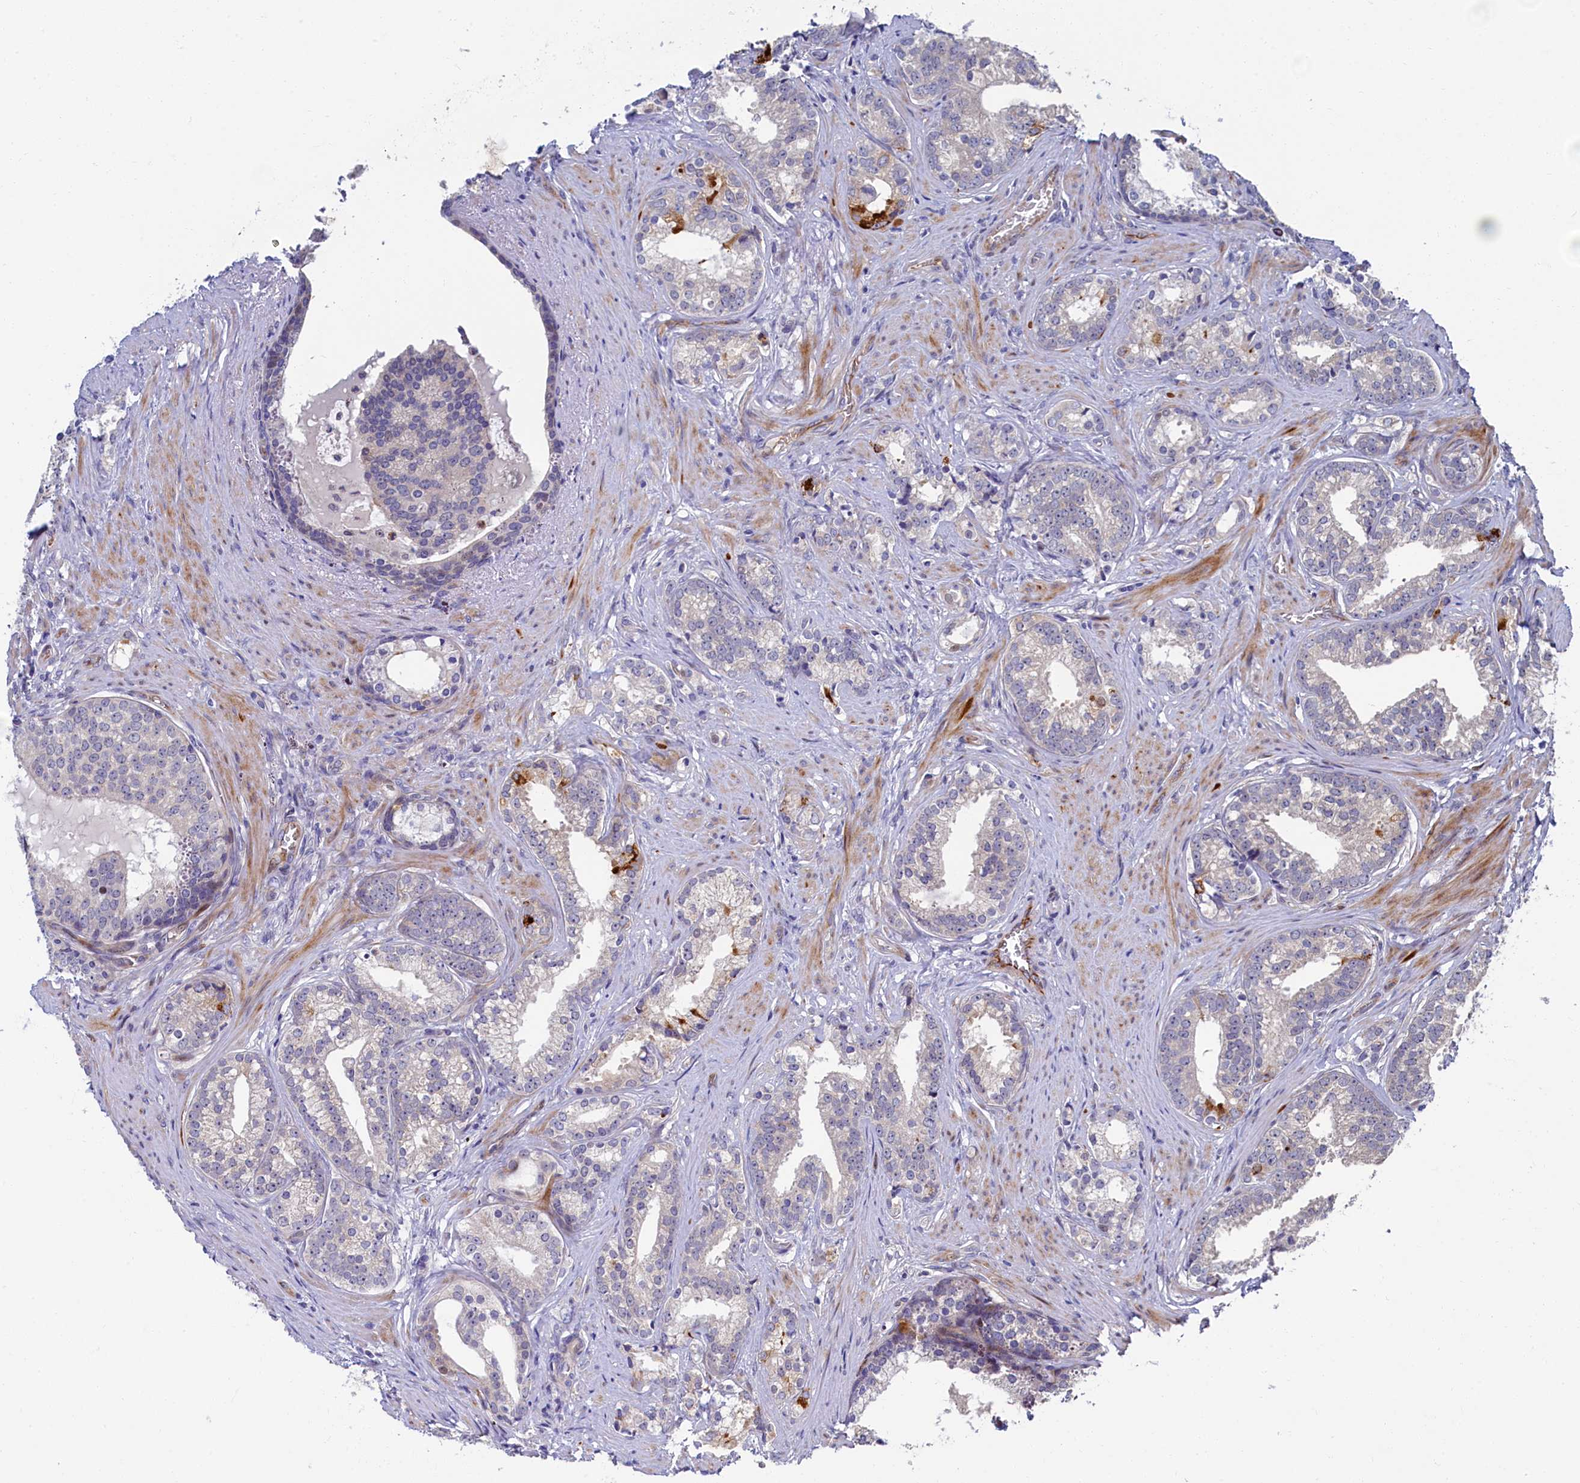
{"staining": {"intensity": "negative", "quantity": "none", "location": "none"}, "tissue": "prostate cancer", "cell_type": "Tumor cells", "image_type": "cancer", "snomed": [{"axis": "morphology", "description": "Adenocarcinoma, Low grade"}, {"axis": "topography", "description": "Prostate"}], "caption": "This is an IHC micrograph of adenocarcinoma (low-grade) (prostate). There is no staining in tumor cells.", "gene": "PIK3C3", "patient": {"sex": "male", "age": 71}}